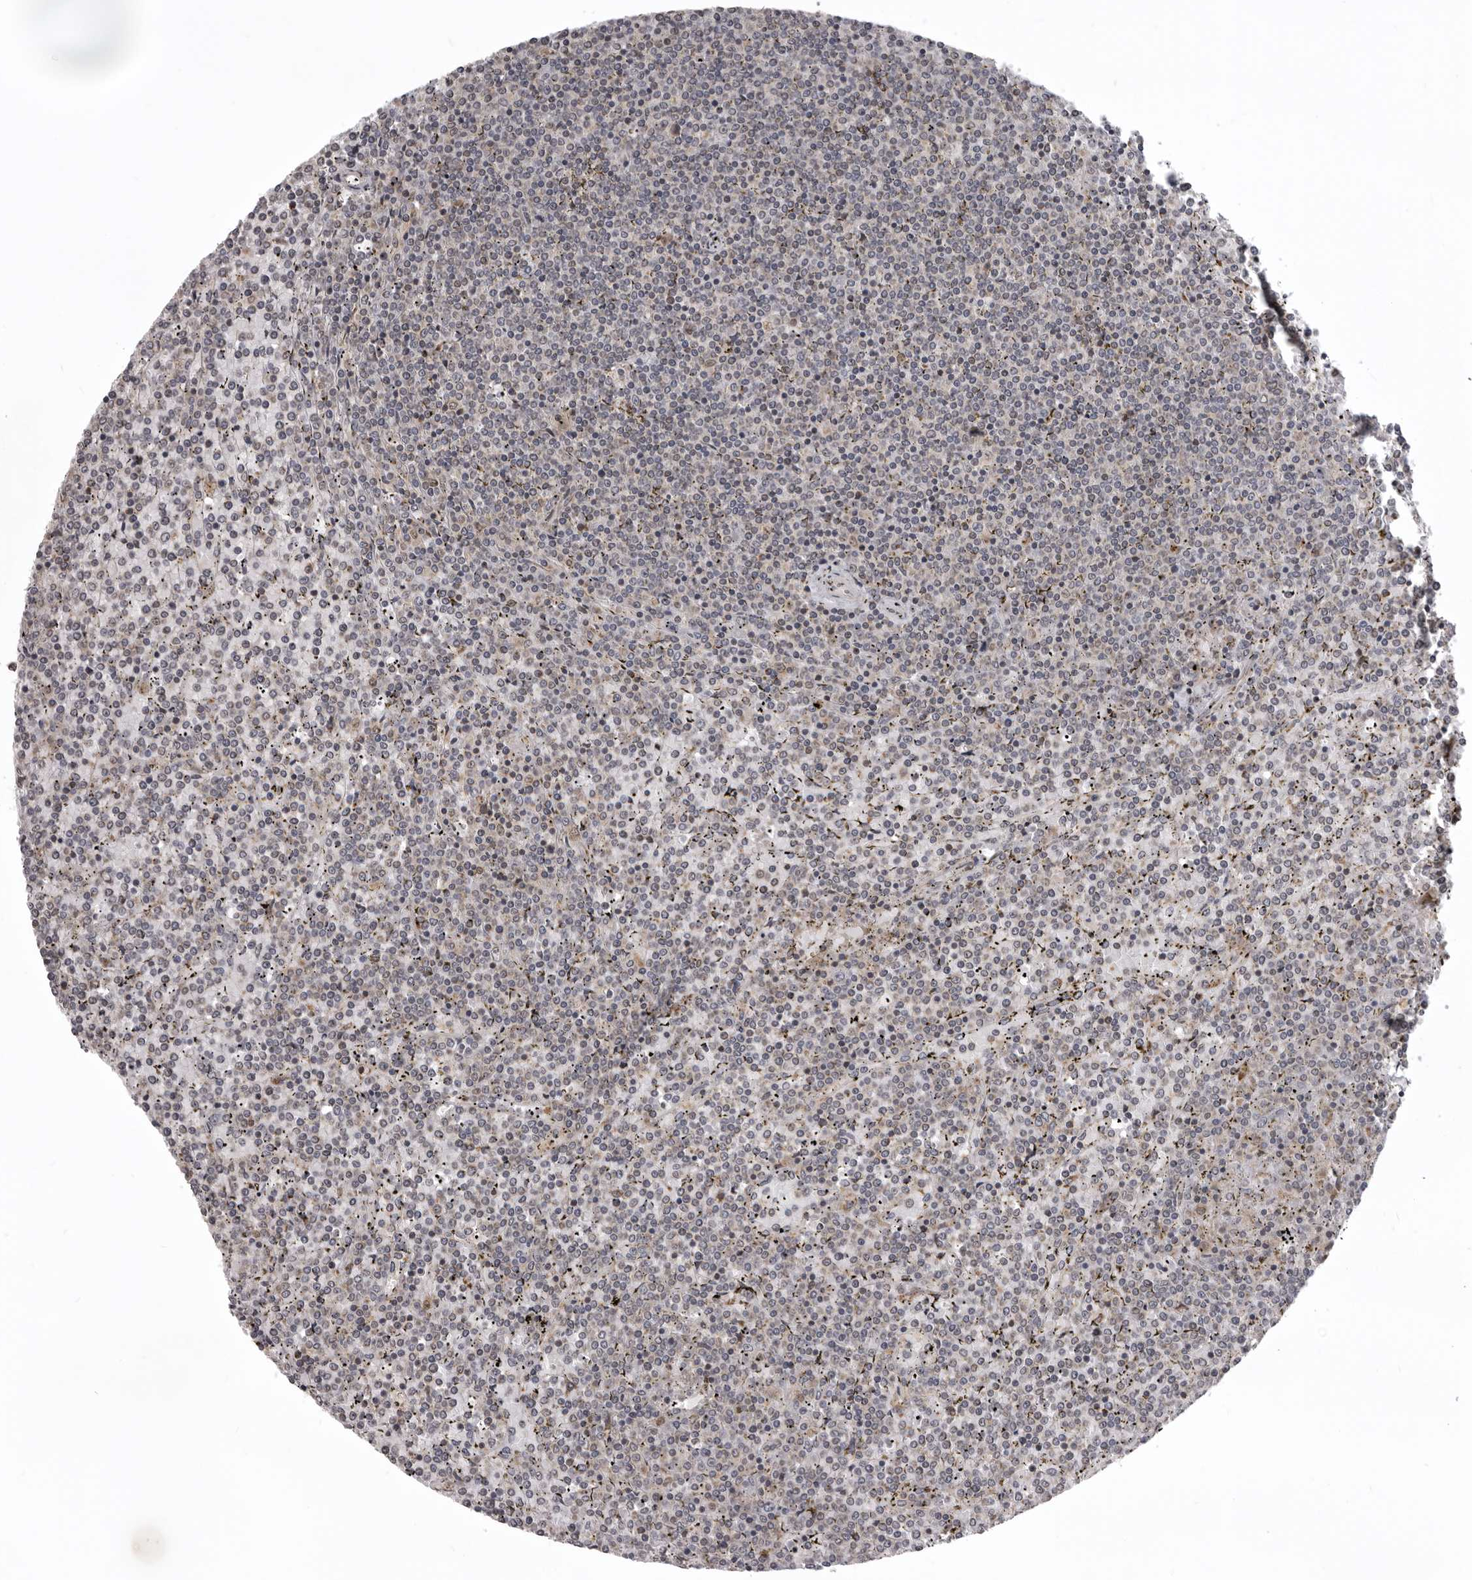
{"staining": {"intensity": "negative", "quantity": "none", "location": "none"}, "tissue": "lymphoma", "cell_type": "Tumor cells", "image_type": "cancer", "snomed": [{"axis": "morphology", "description": "Malignant lymphoma, non-Hodgkin's type, Low grade"}, {"axis": "topography", "description": "Spleen"}], "caption": "The immunohistochemistry (IHC) image has no significant expression in tumor cells of malignant lymphoma, non-Hodgkin's type (low-grade) tissue.", "gene": "C1orf109", "patient": {"sex": "female", "age": 19}}